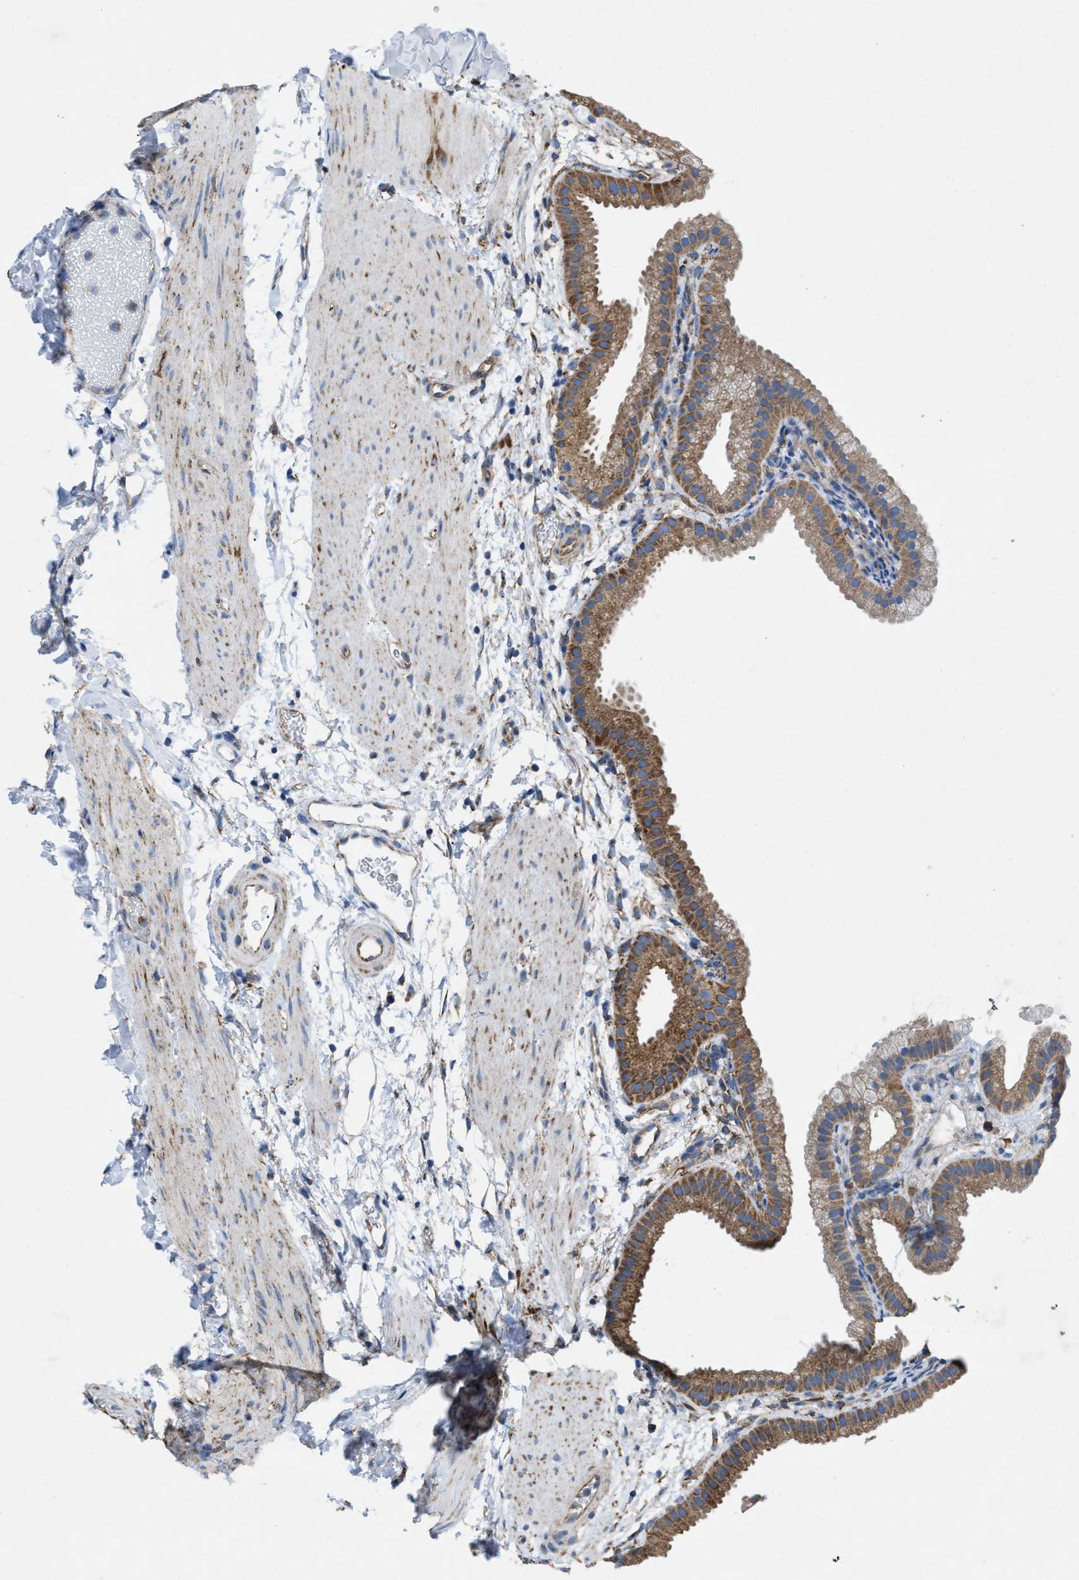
{"staining": {"intensity": "moderate", "quantity": ">75%", "location": "cytoplasmic/membranous"}, "tissue": "gallbladder", "cell_type": "Glandular cells", "image_type": "normal", "snomed": [{"axis": "morphology", "description": "Normal tissue, NOS"}, {"axis": "topography", "description": "Gallbladder"}], "caption": "Immunohistochemical staining of unremarkable gallbladder reveals >75% levels of moderate cytoplasmic/membranous protein expression in about >75% of glandular cells. The staining was performed using DAB (3,3'-diaminobenzidine) to visualize the protein expression in brown, while the nuclei were stained in blue with hematoxylin (Magnification: 20x).", "gene": "DOLPP1", "patient": {"sex": "female", "age": 64}}